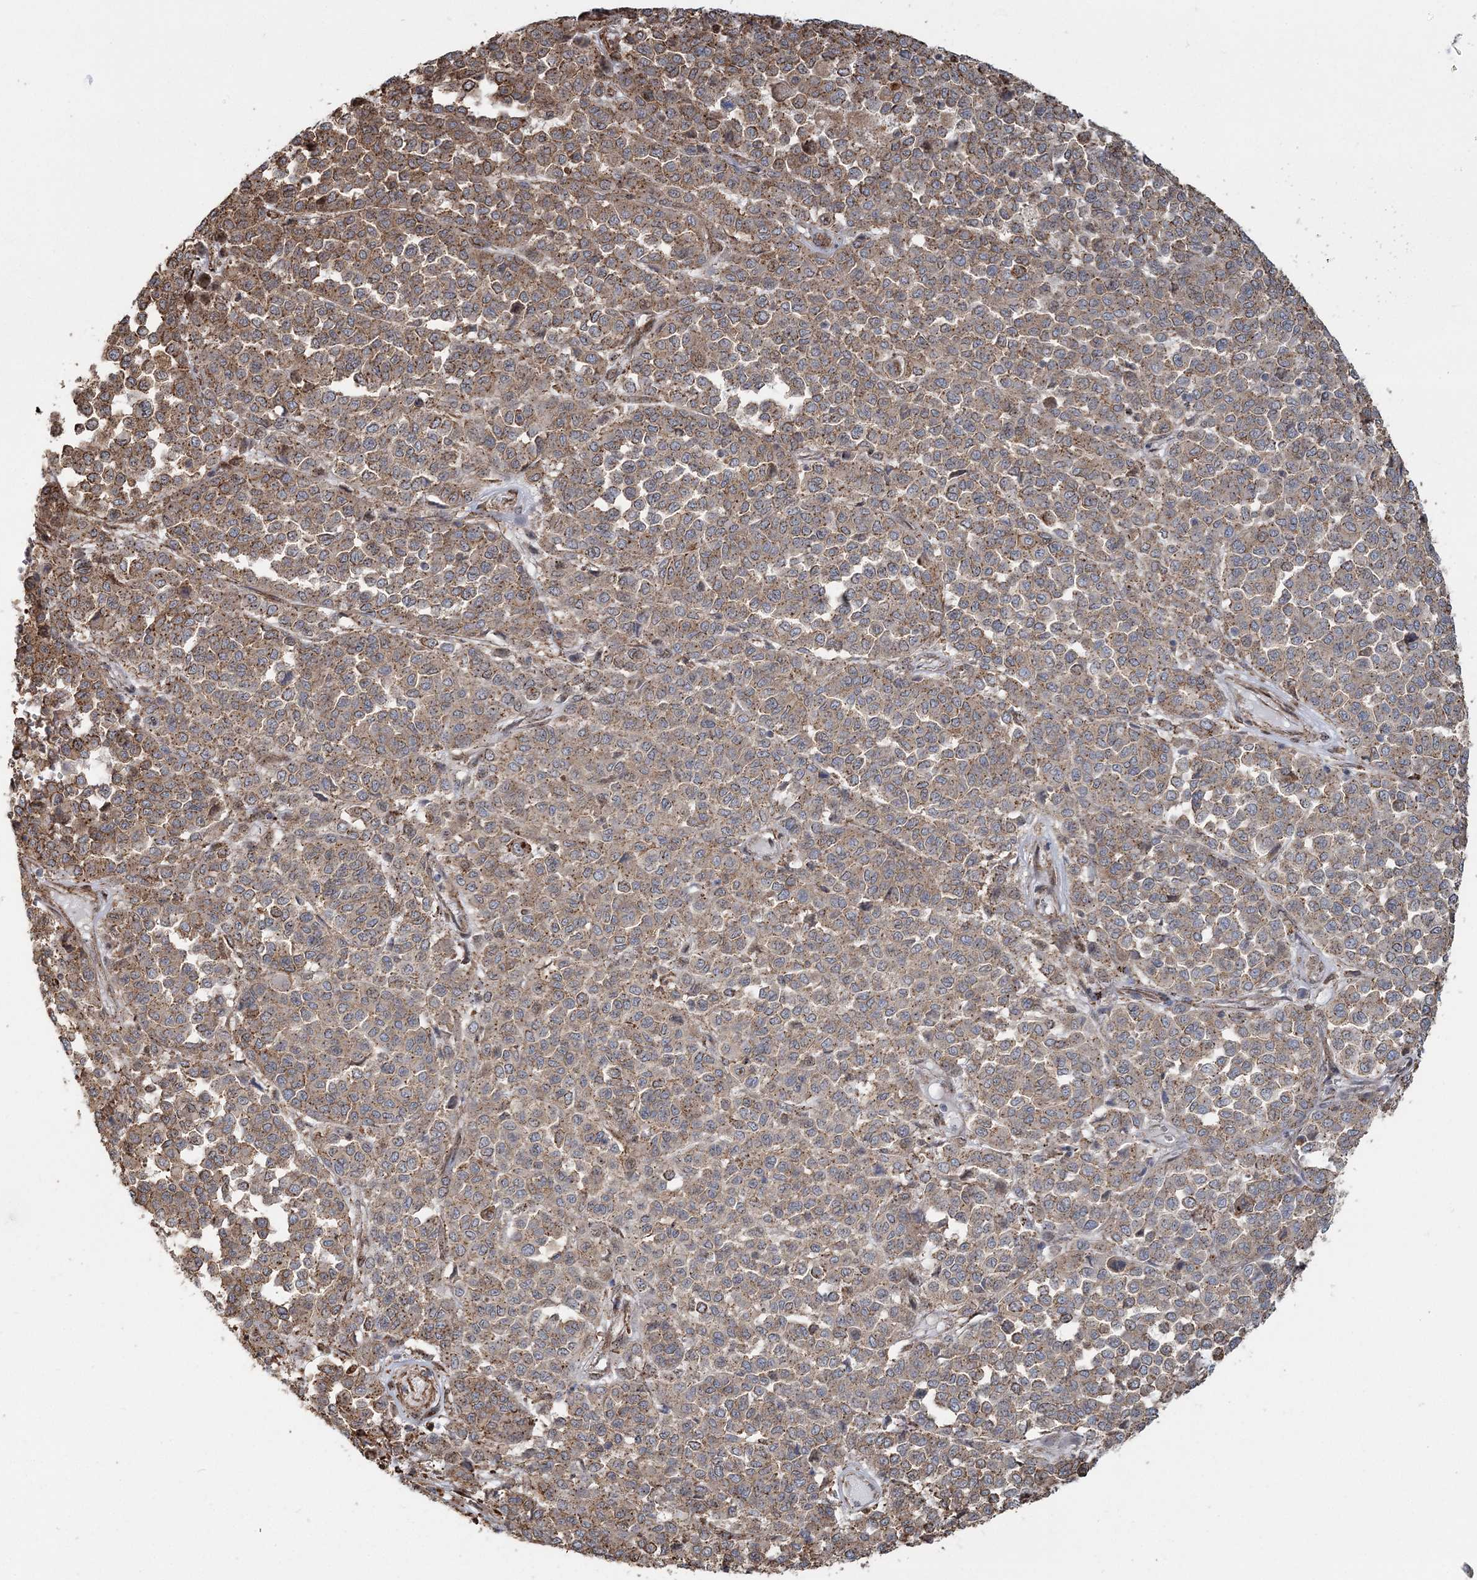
{"staining": {"intensity": "moderate", "quantity": ">75%", "location": "cytoplasmic/membranous"}, "tissue": "melanoma", "cell_type": "Tumor cells", "image_type": "cancer", "snomed": [{"axis": "morphology", "description": "Malignant melanoma, Metastatic site"}, {"axis": "topography", "description": "Pancreas"}], "caption": "Human malignant melanoma (metastatic site) stained for a protein (brown) displays moderate cytoplasmic/membranous positive staining in about >75% of tumor cells.", "gene": "TRAF3IP2", "patient": {"sex": "female", "age": 30}}